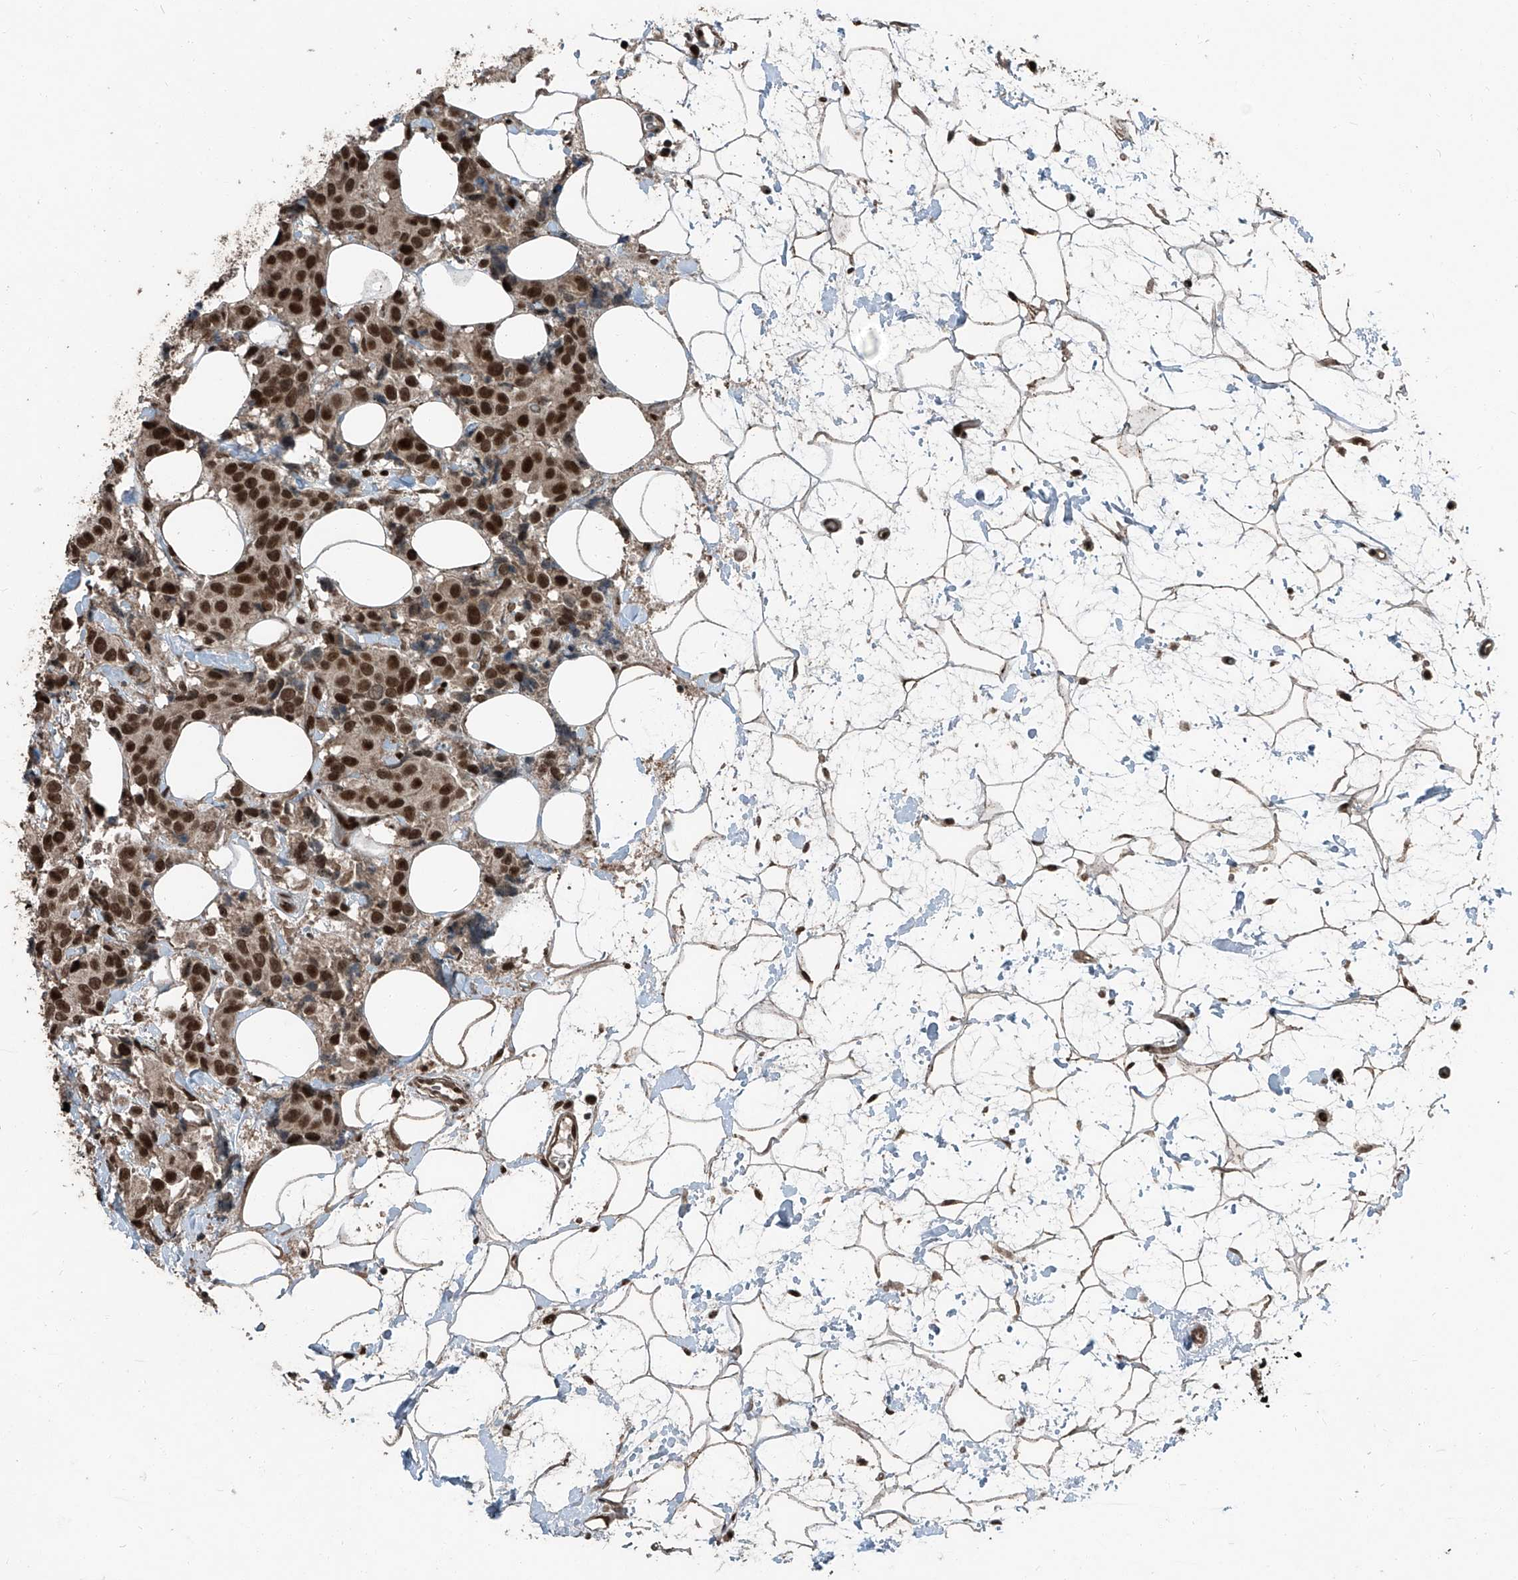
{"staining": {"intensity": "moderate", "quantity": ">75%", "location": "nuclear"}, "tissue": "breast cancer", "cell_type": "Tumor cells", "image_type": "cancer", "snomed": [{"axis": "morphology", "description": "Normal tissue, NOS"}, {"axis": "morphology", "description": "Duct carcinoma"}, {"axis": "topography", "description": "Breast"}], "caption": "Immunohistochemistry (IHC) histopathology image of neoplastic tissue: intraductal carcinoma (breast) stained using immunohistochemistry (IHC) displays medium levels of moderate protein expression localized specifically in the nuclear of tumor cells, appearing as a nuclear brown color.", "gene": "ZNF570", "patient": {"sex": "female", "age": 39}}